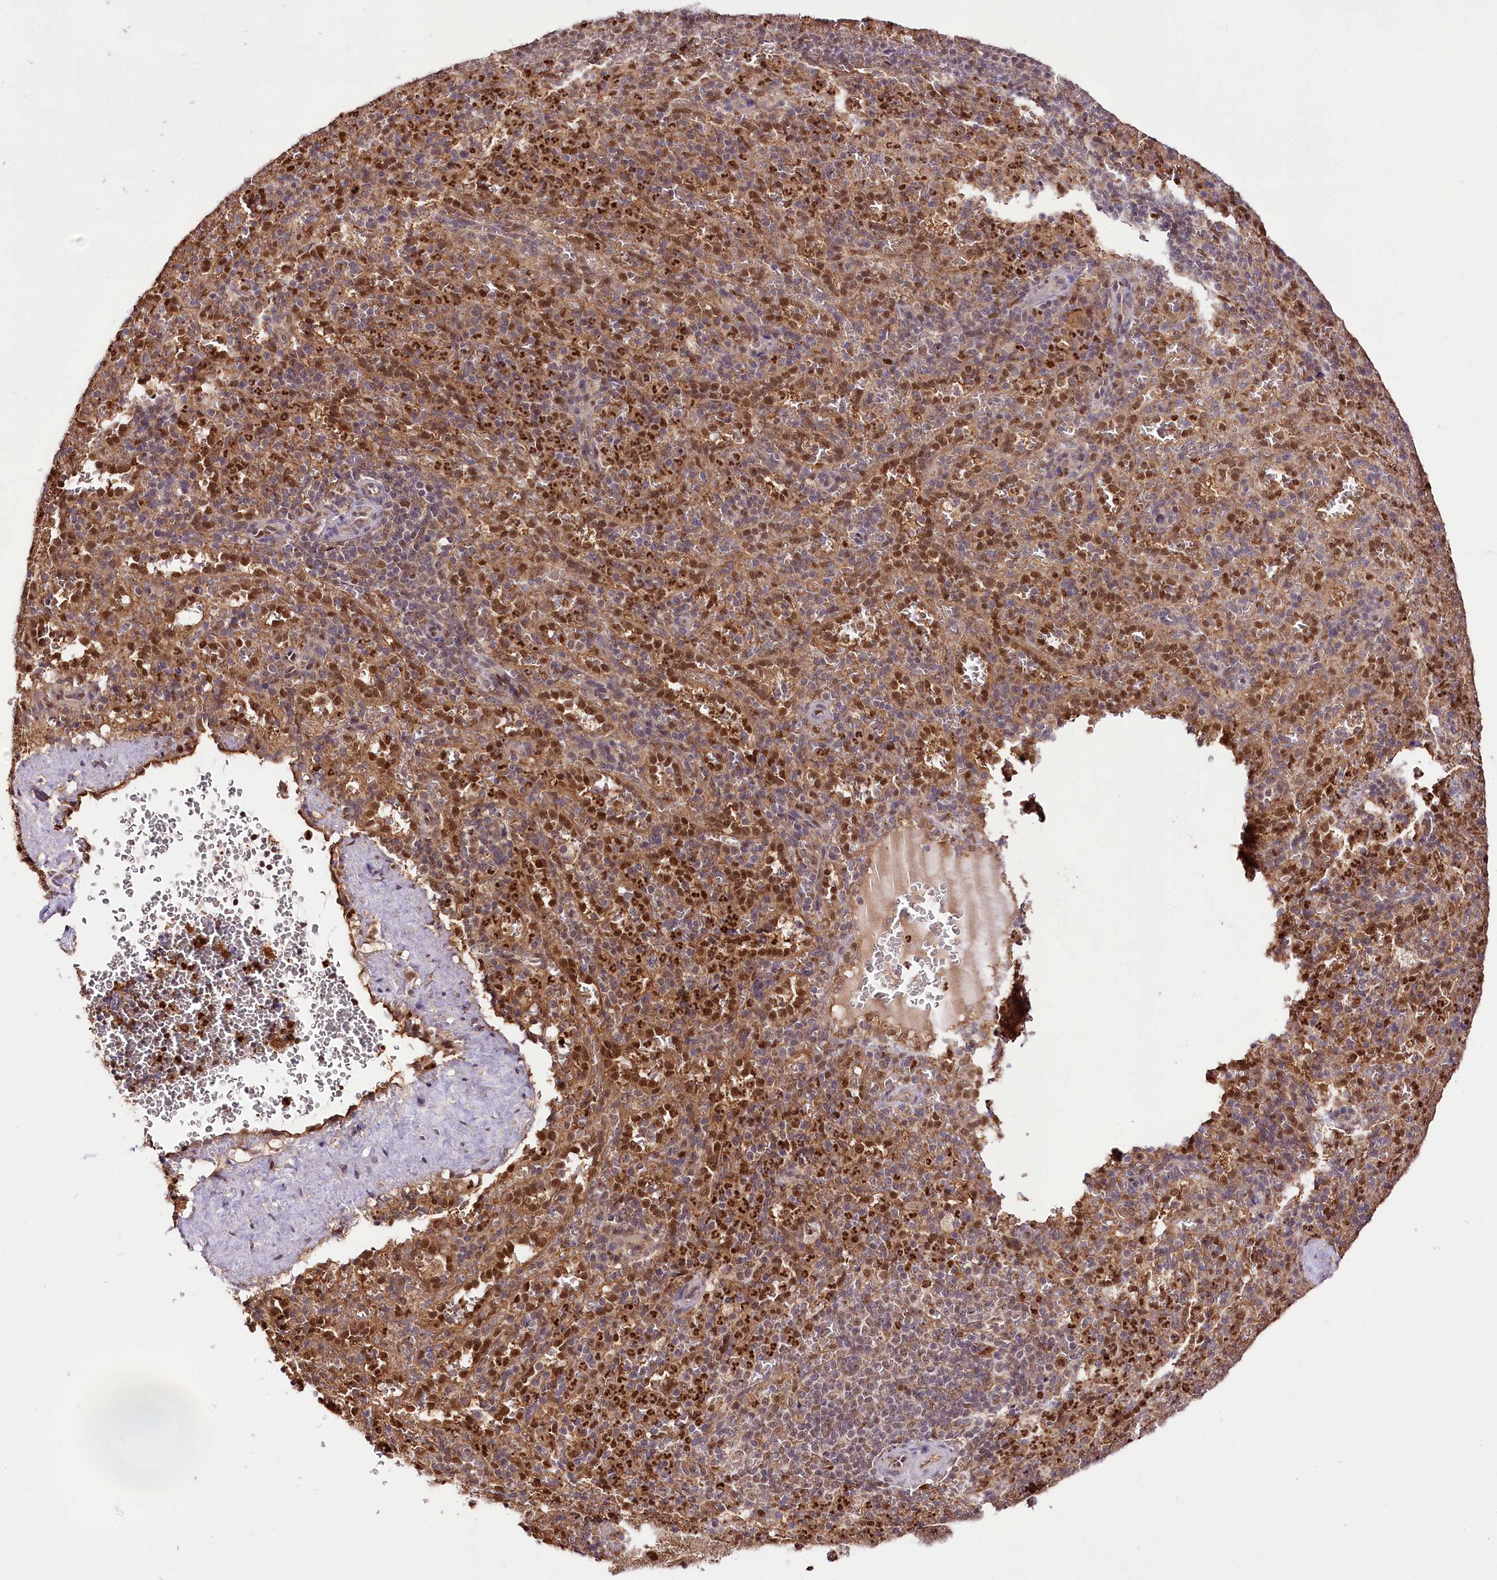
{"staining": {"intensity": "strong", "quantity": "25%-75%", "location": "nuclear"}, "tissue": "spleen", "cell_type": "Cells in red pulp", "image_type": "normal", "snomed": [{"axis": "morphology", "description": "Normal tissue, NOS"}, {"axis": "topography", "description": "Spleen"}], "caption": "Spleen stained with a protein marker displays strong staining in cells in red pulp.", "gene": "GNL3L", "patient": {"sex": "female", "age": 21}}